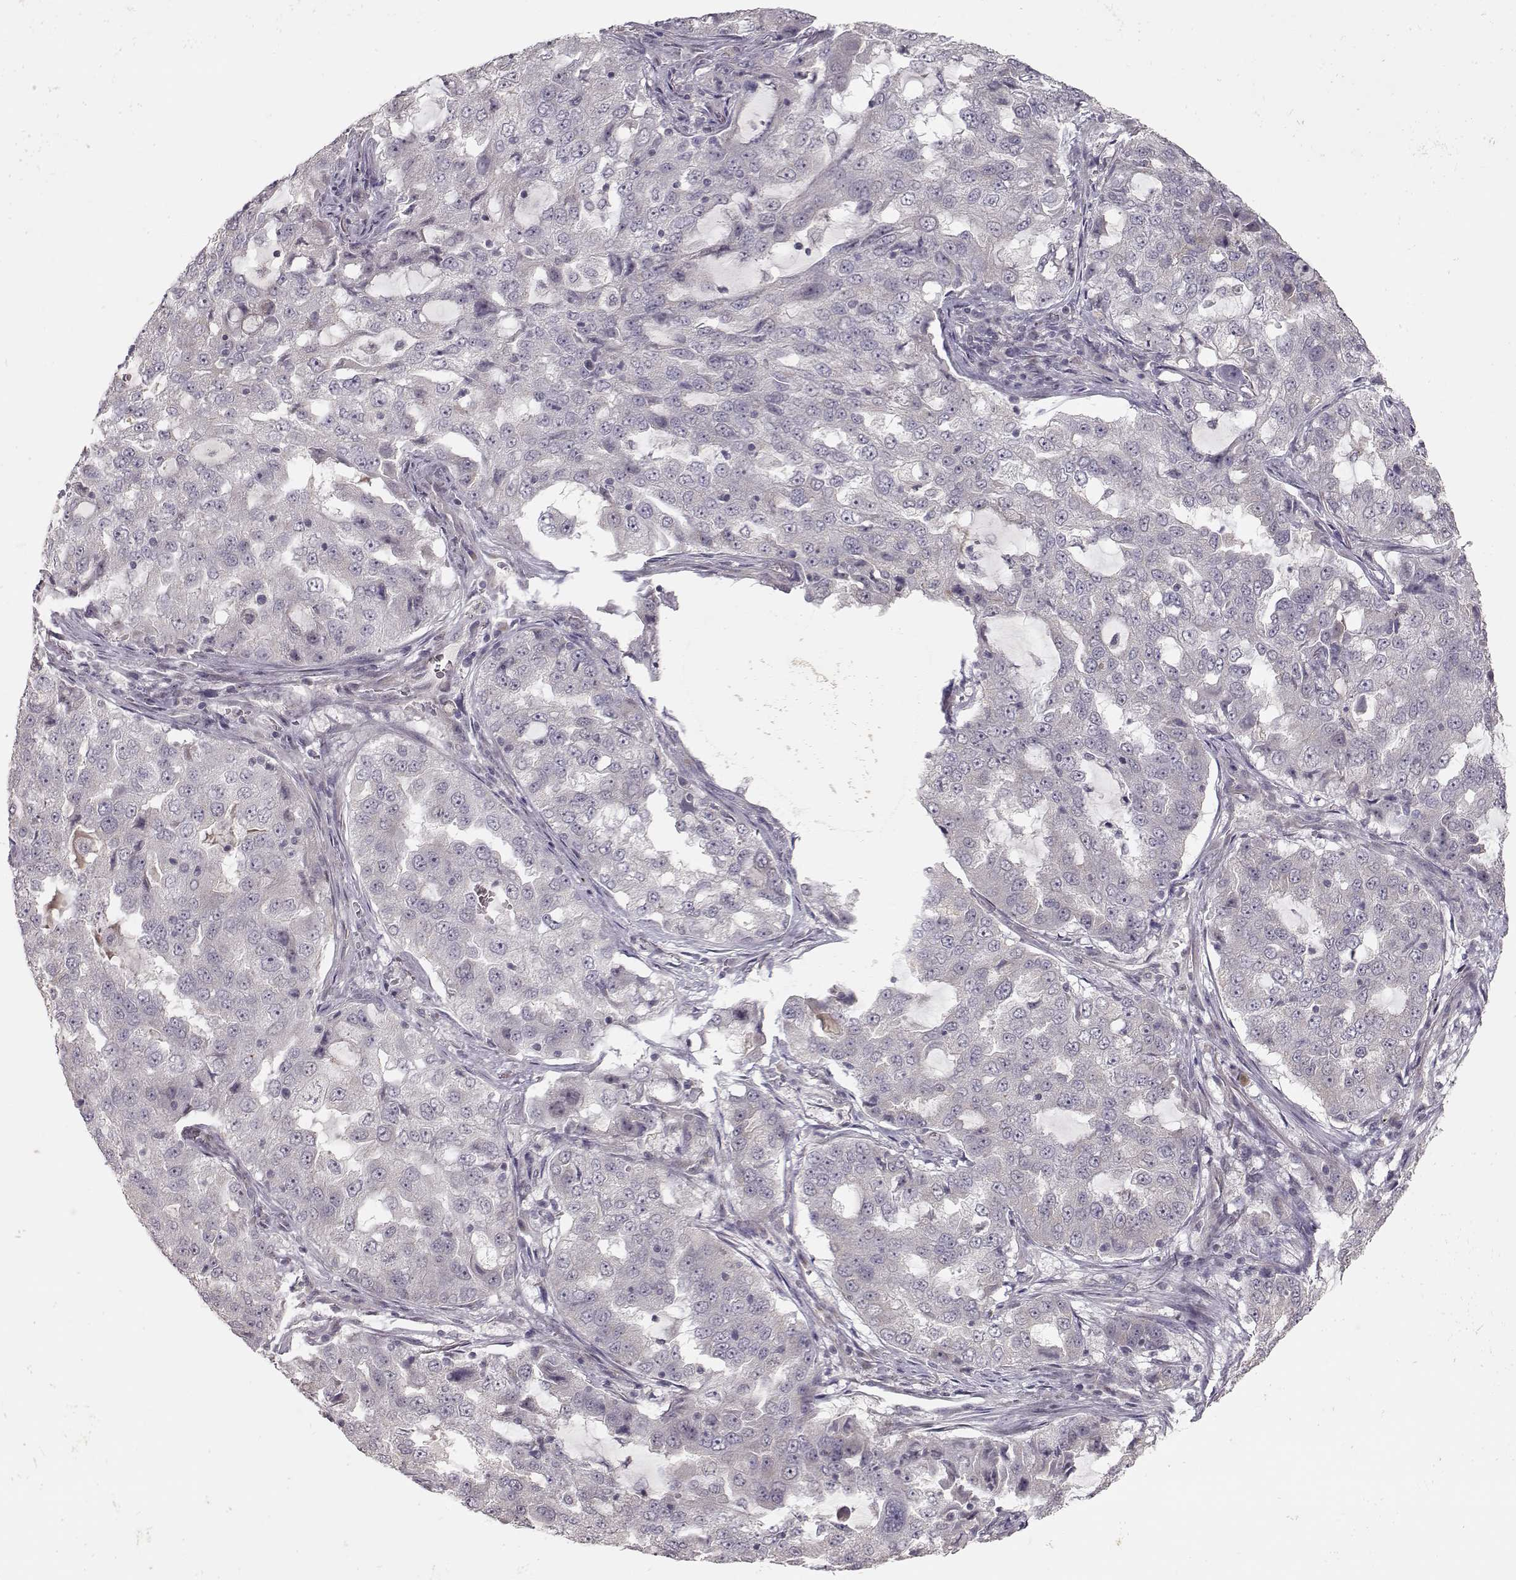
{"staining": {"intensity": "negative", "quantity": "none", "location": "none"}, "tissue": "lung cancer", "cell_type": "Tumor cells", "image_type": "cancer", "snomed": [{"axis": "morphology", "description": "Adenocarcinoma, NOS"}, {"axis": "topography", "description": "Lung"}], "caption": "Immunohistochemical staining of human lung cancer (adenocarcinoma) shows no significant staining in tumor cells.", "gene": "PNMT", "patient": {"sex": "female", "age": 61}}